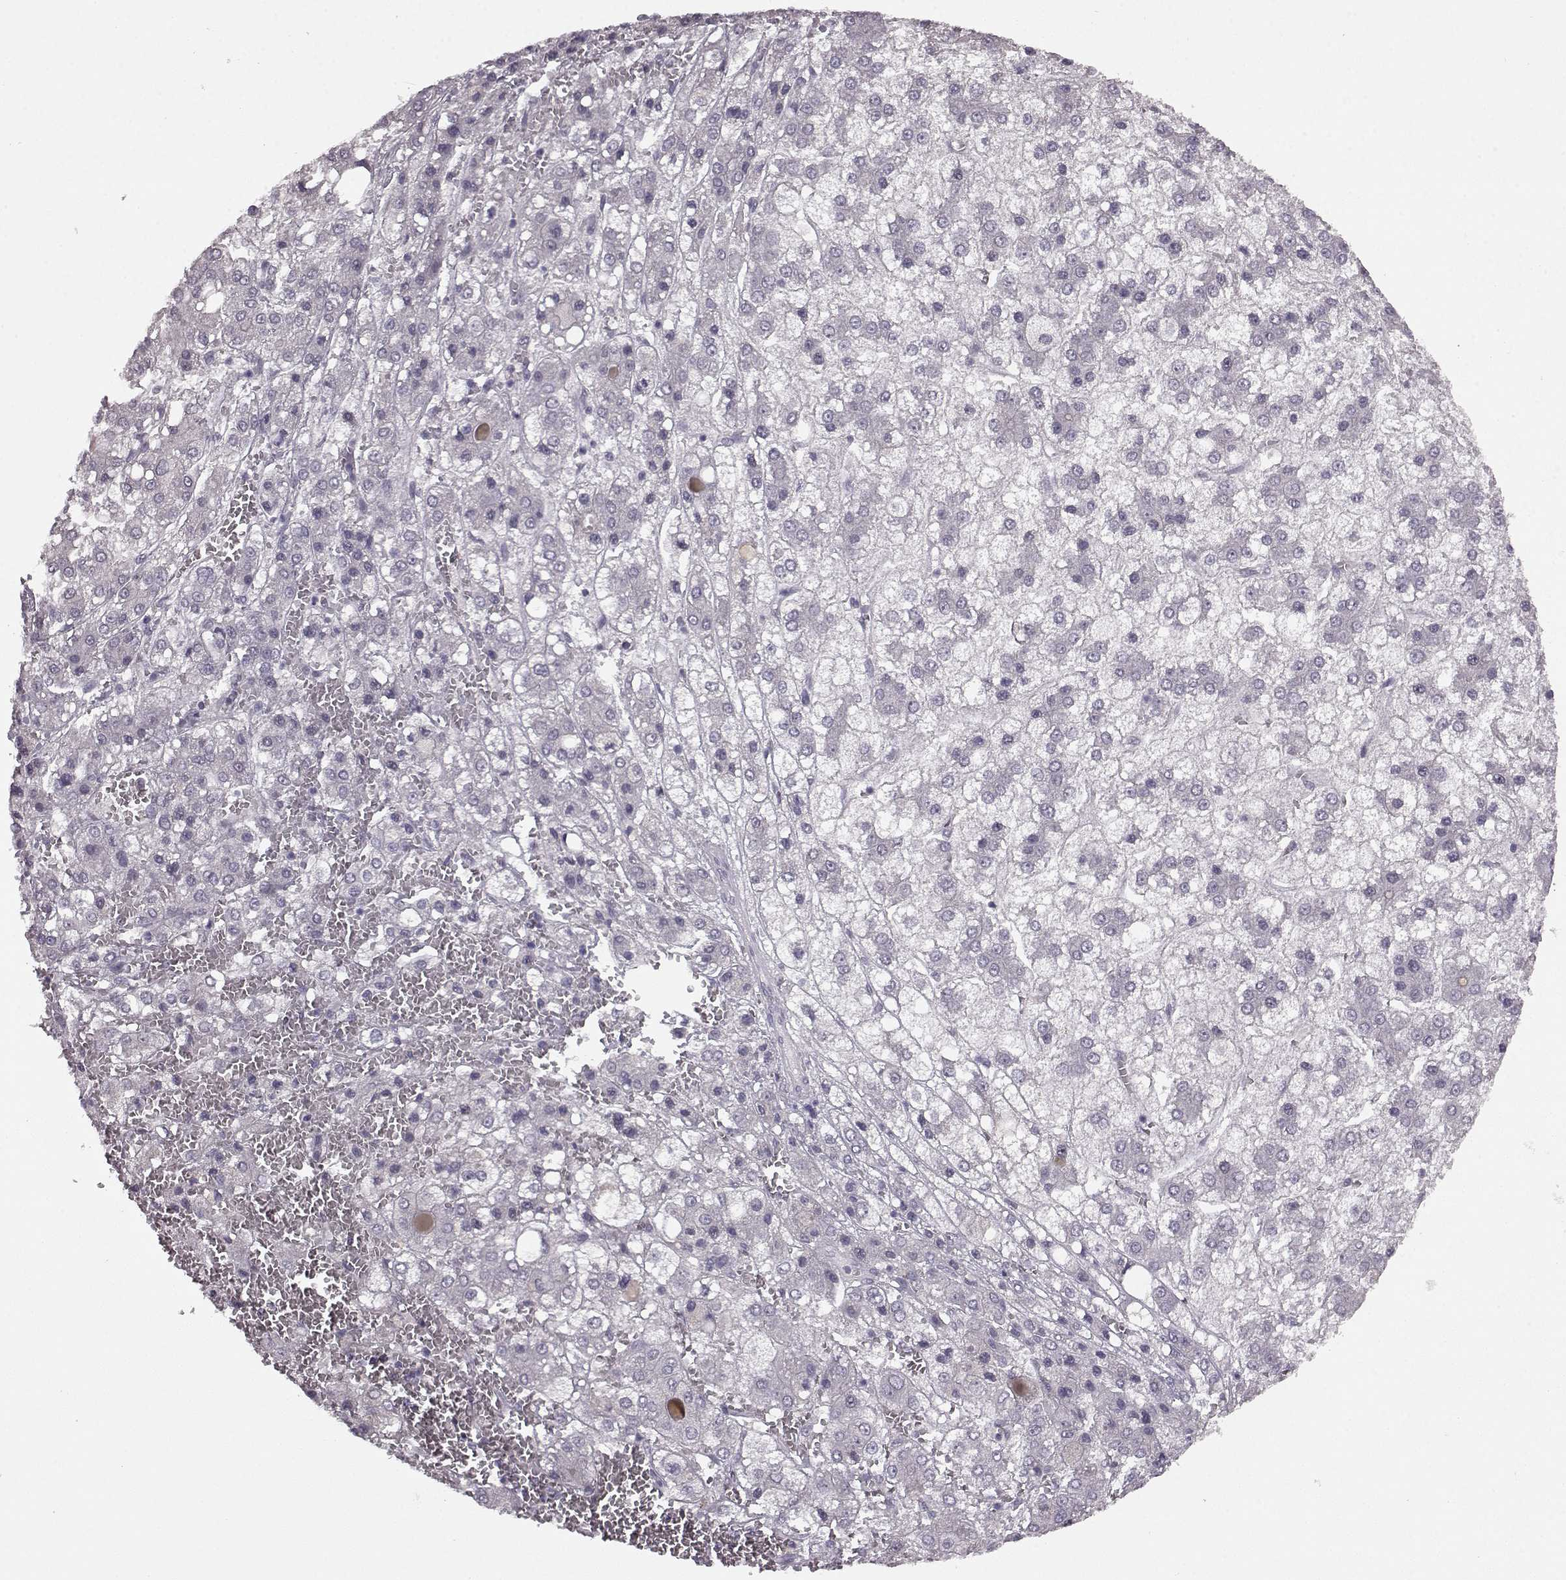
{"staining": {"intensity": "negative", "quantity": "none", "location": "none"}, "tissue": "liver cancer", "cell_type": "Tumor cells", "image_type": "cancer", "snomed": [{"axis": "morphology", "description": "Carcinoma, Hepatocellular, NOS"}, {"axis": "topography", "description": "Liver"}], "caption": "There is no significant staining in tumor cells of liver cancer (hepatocellular carcinoma).", "gene": "LHB", "patient": {"sex": "male", "age": 73}}